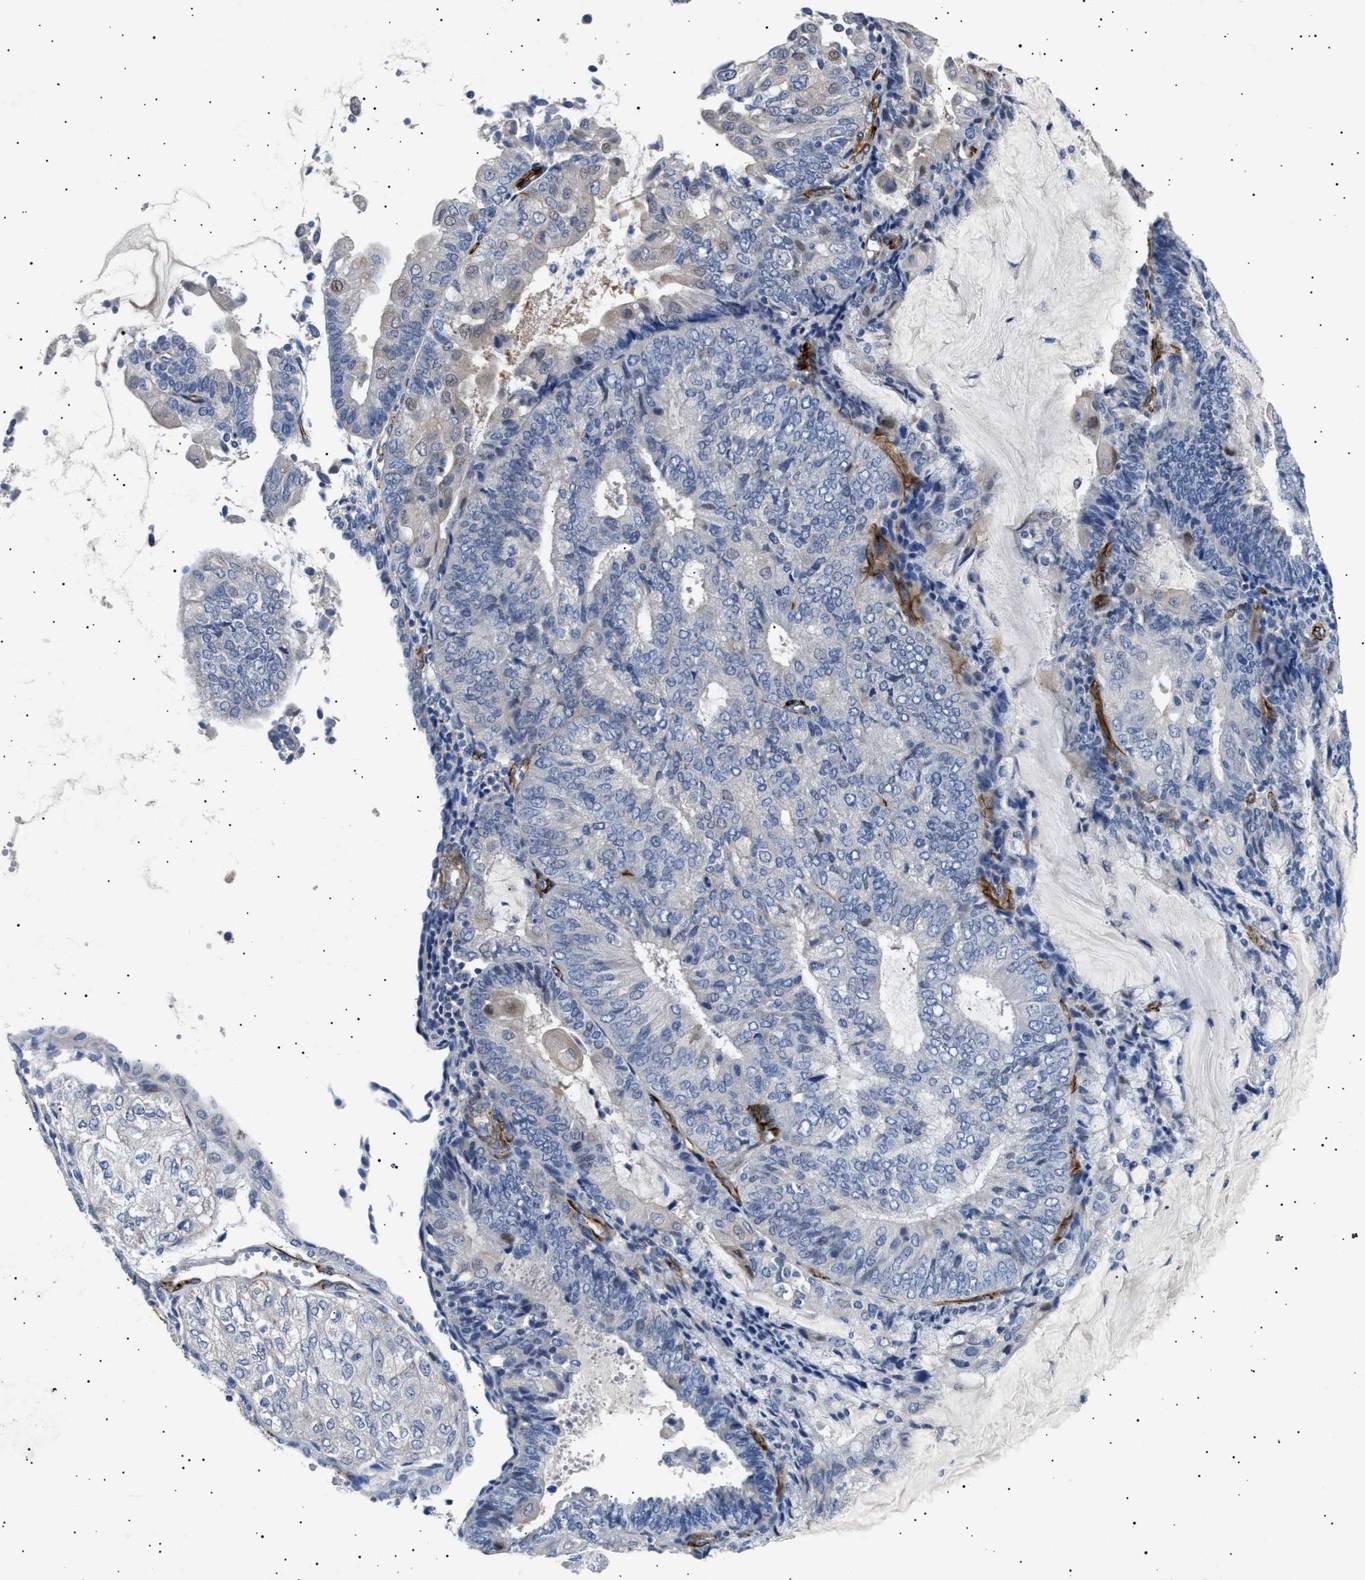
{"staining": {"intensity": "negative", "quantity": "none", "location": "none"}, "tissue": "endometrial cancer", "cell_type": "Tumor cells", "image_type": "cancer", "snomed": [{"axis": "morphology", "description": "Adenocarcinoma, NOS"}, {"axis": "topography", "description": "Endometrium"}], "caption": "The photomicrograph exhibits no significant positivity in tumor cells of endometrial adenocarcinoma.", "gene": "OLFML2A", "patient": {"sex": "female", "age": 81}}